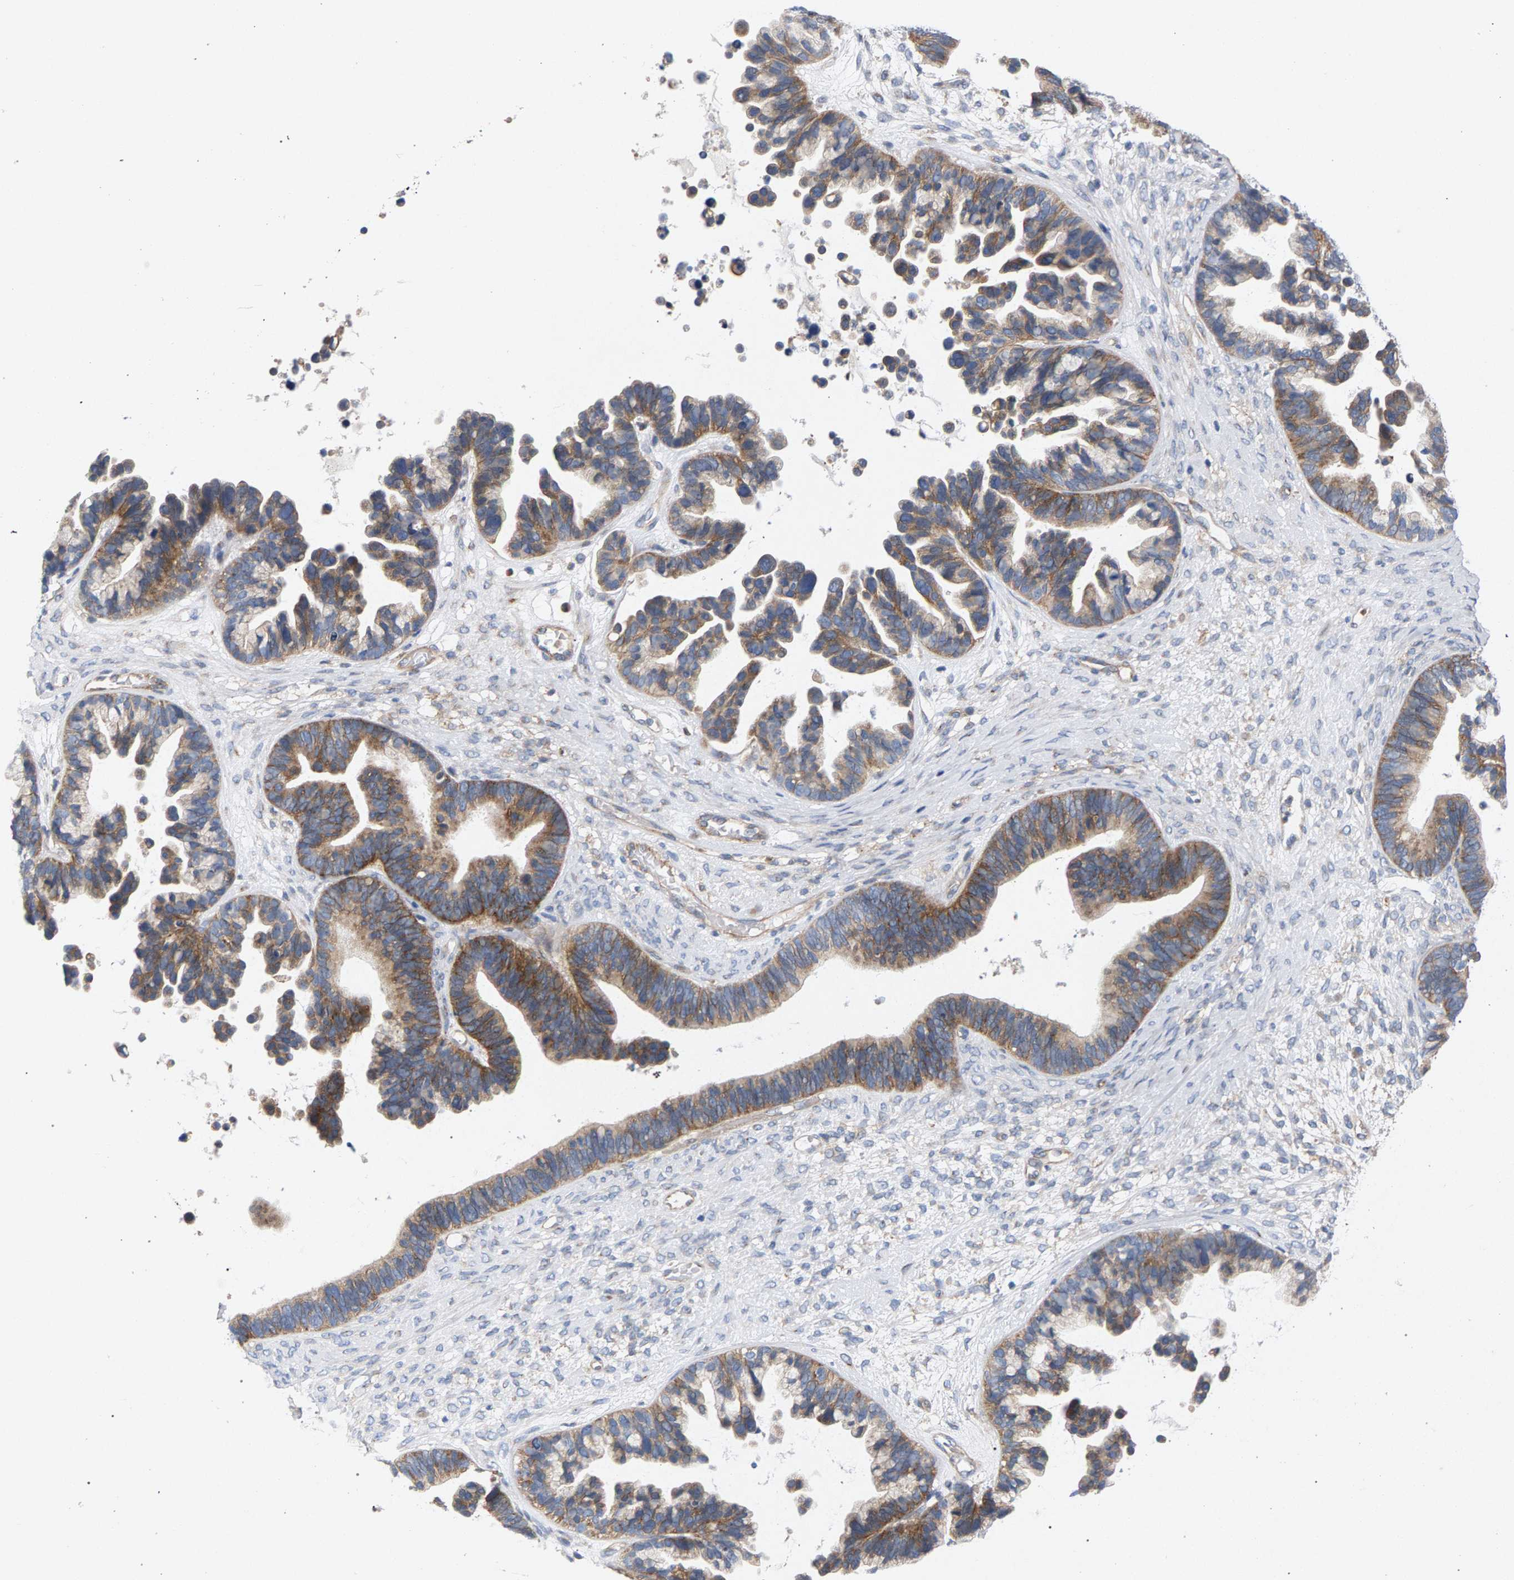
{"staining": {"intensity": "moderate", "quantity": ">75%", "location": "cytoplasmic/membranous"}, "tissue": "ovarian cancer", "cell_type": "Tumor cells", "image_type": "cancer", "snomed": [{"axis": "morphology", "description": "Cystadenocarcinoma, serous, NOS"}, {"axis": "topography", "description": "Ovary"}], "caption": "Immunohistochemistry (IHC) micrograph of ovarian cancer (serous cystadenocarcinoma) stained for a protein (brown), which displays medium levels of moderate cytoplasmic/membranous staining in about >75% of tumor cells.", "gene": "MAMDC2", "patient": {"sex": "female", "age": 56}}